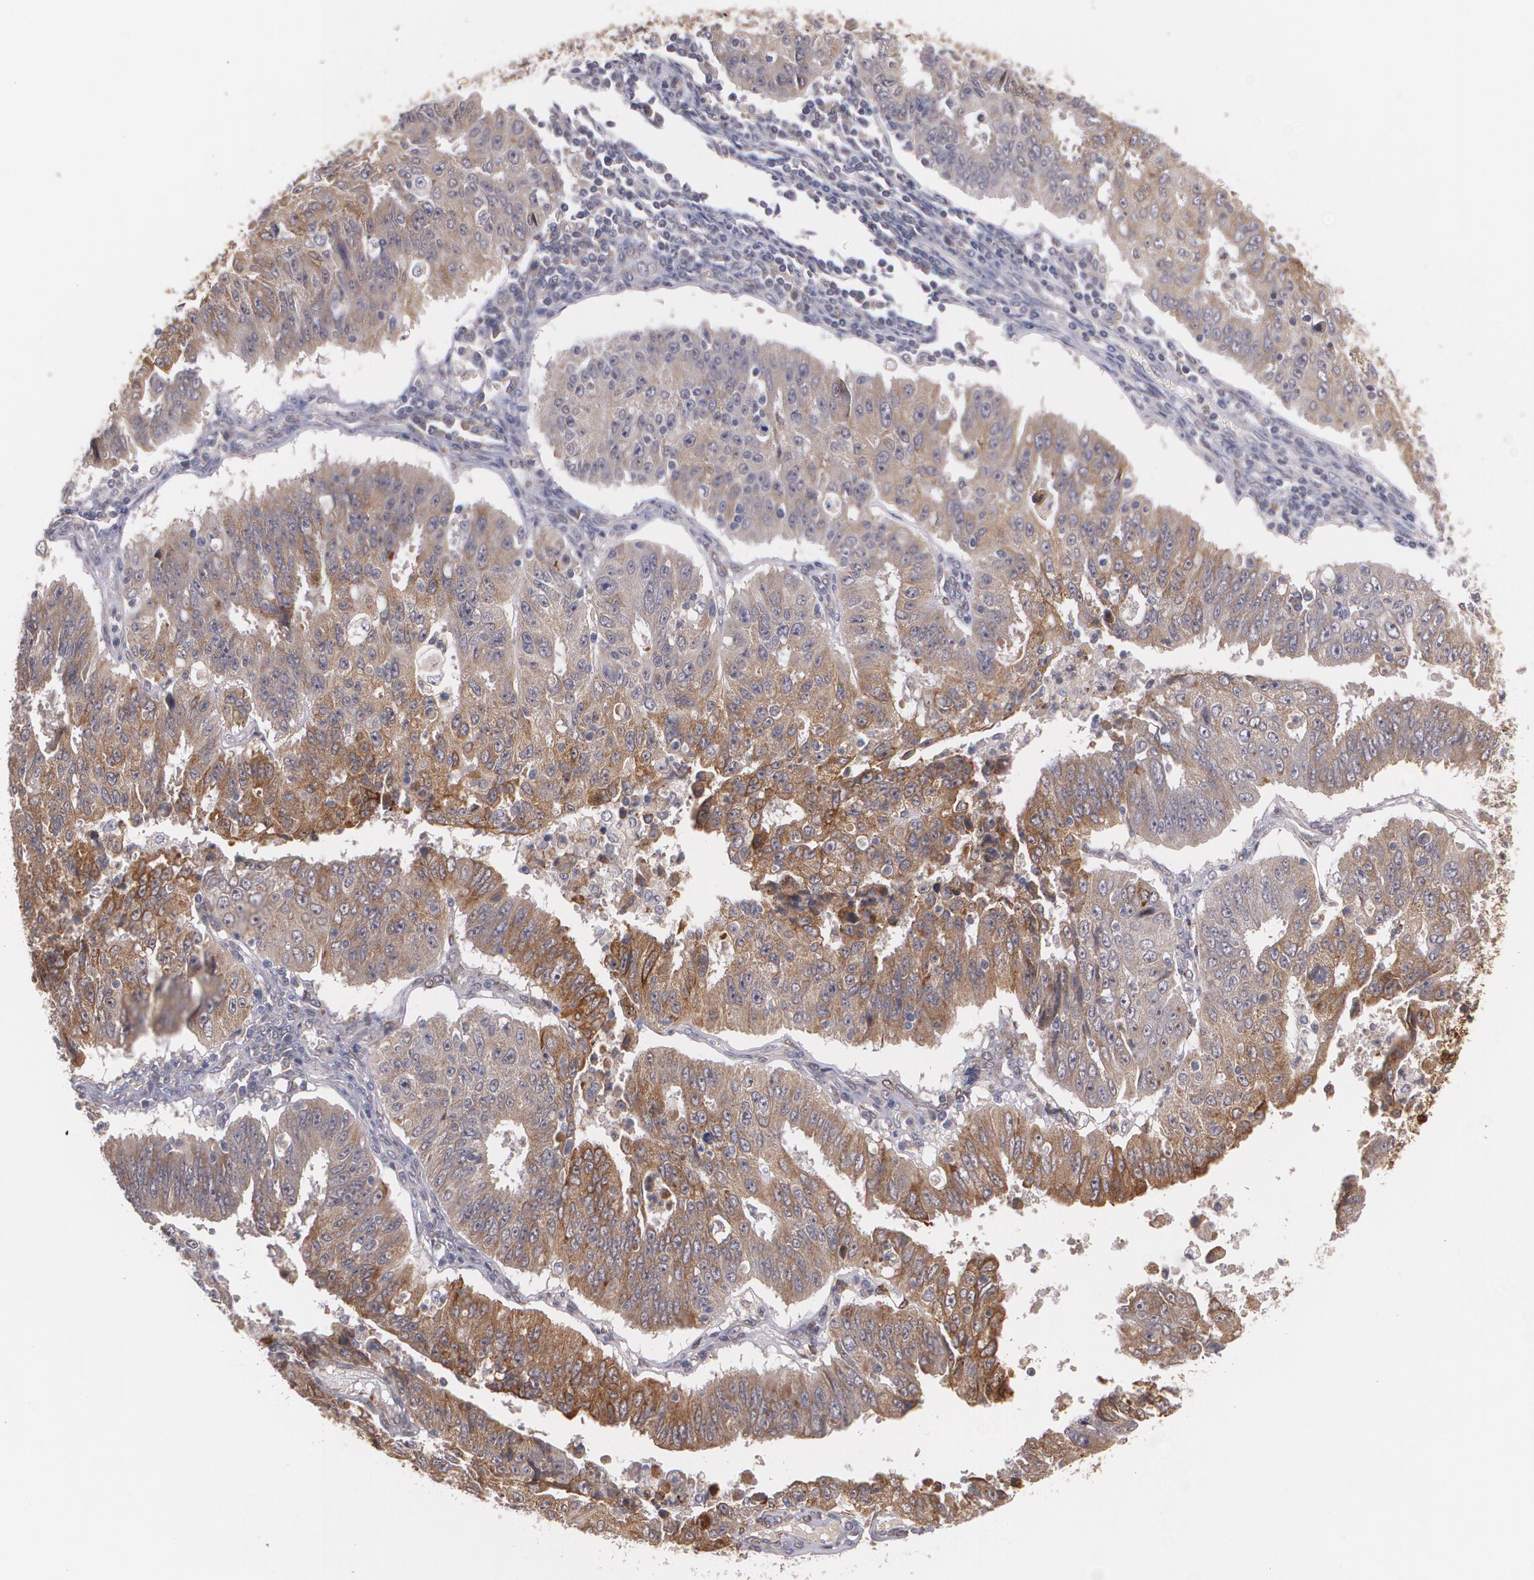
{"staining": {"intensity": "moderate", "quantity": "25%-75%", "location": "cytoplasmic/membranous"}, "tissue": "endometrial cancer", "cell_type": "Tumor cells", "image_type": "cancer", "snomed": [{"axis": "morphology", "description": "Adenocarcinoma, NOS"}, {"axis": "topography", "description": "Endometrium"}], "caption": "Human endometrial cancer stained with a brown dye shows moderate cytoplasmic/membranous positive positivity in about 25%-75% of tumor cells.", "gene": "IFNGR2", "patient": {"sex": "female", "age": 42}}